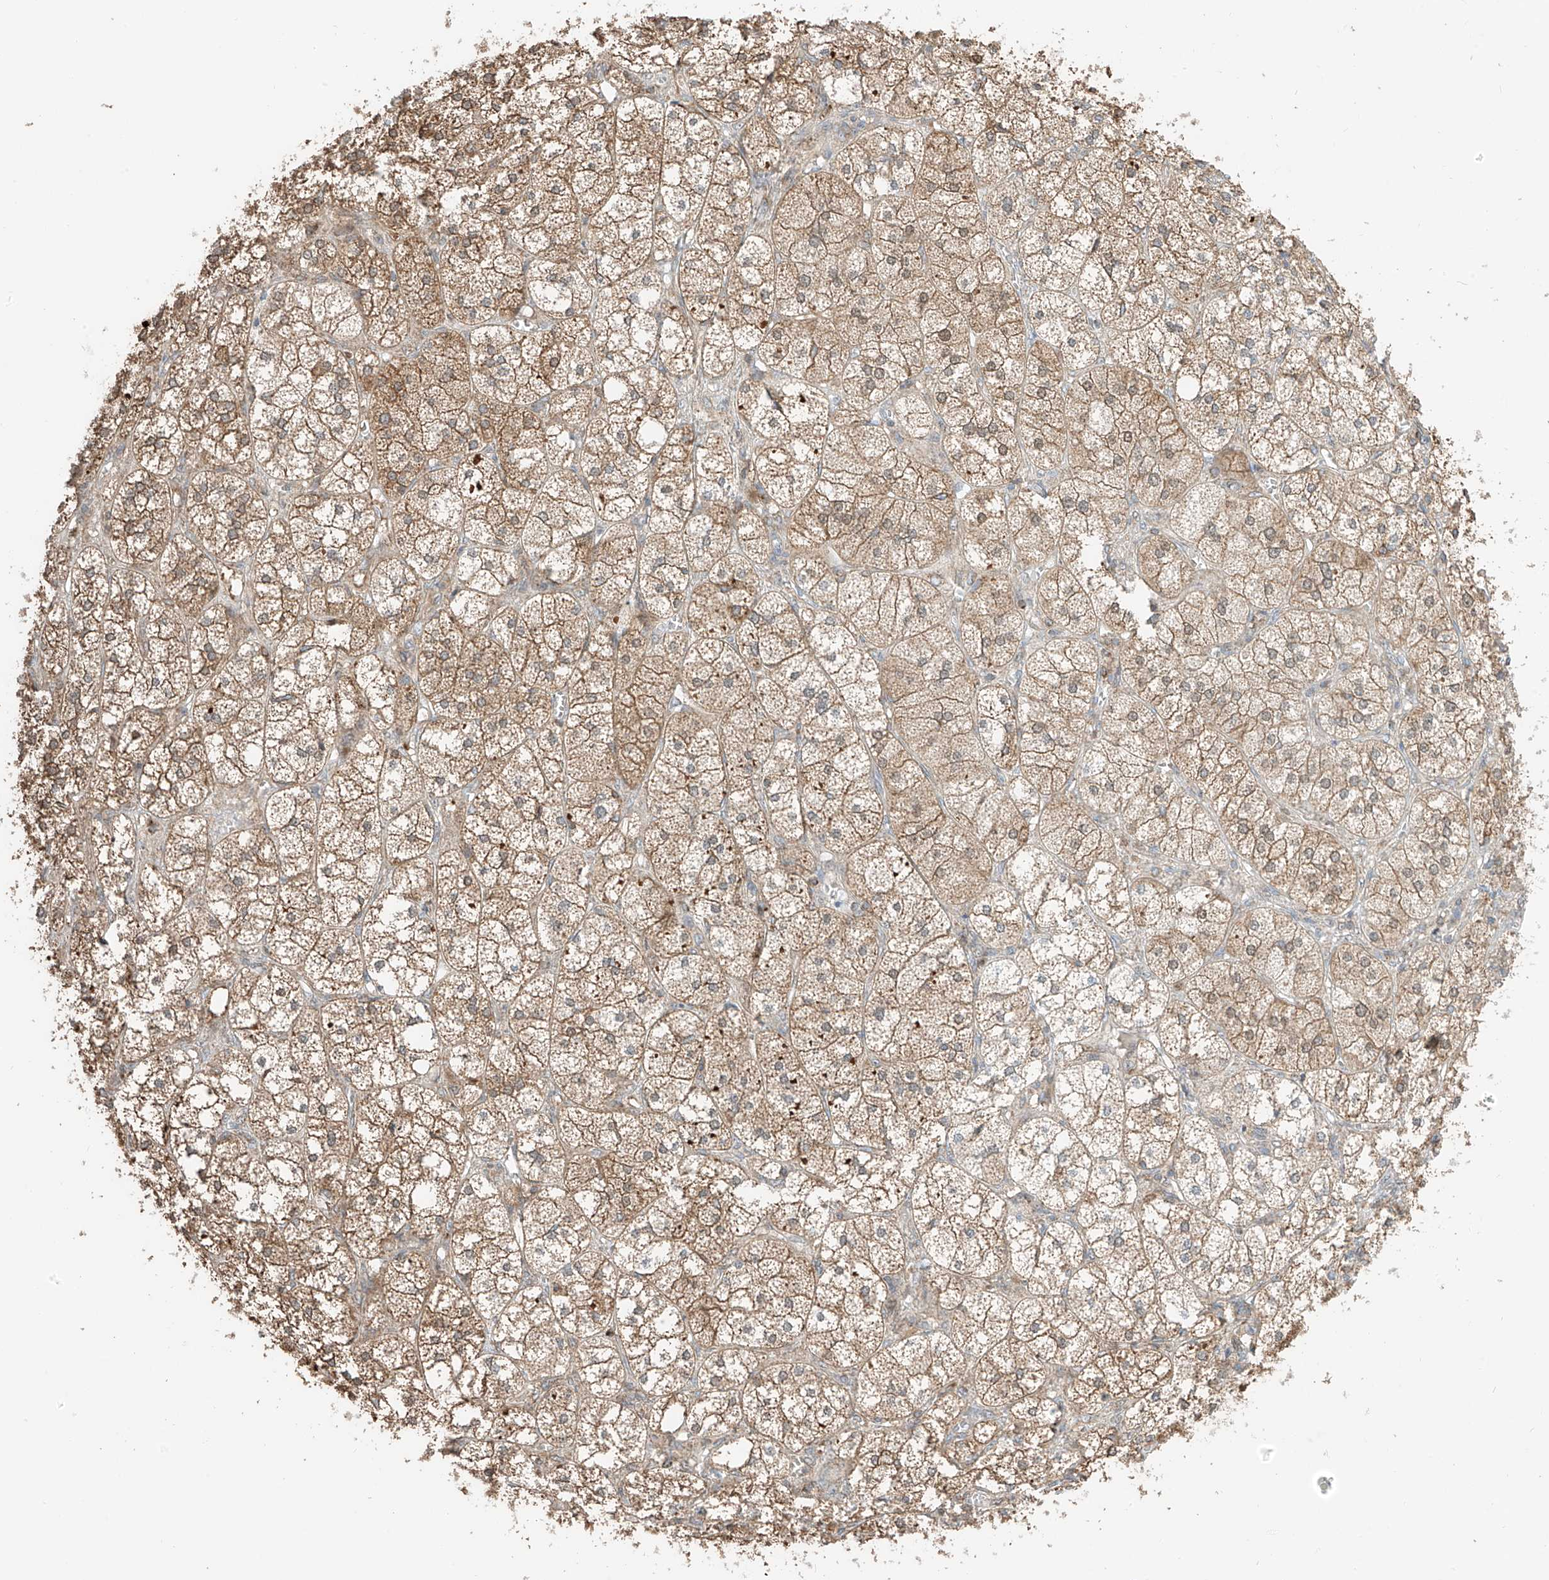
{"staining": {"intensity": "moderate", "quantity": ">75%", "location": "cytoplasmic/membranous"}, "tissue": "adrenal gland", "cell_type": "Glandular cells", "image_type": "normal", "snomed": [{"axis": "morphology", "description": "Normal tissue, NOS"}, {"axis": "topography", "description": "Adrenal gland"}], "caption": "Immunohistochemistry (IHC) photomicrograph of benign adrenal gland stained for a protein (brown), which shows medium levels of moderate cytoplasmic/membranous expression in approximately >75% of glandular cells.", "gene": "ETHE1", "patient": {"sex": "female", "age": 61}}